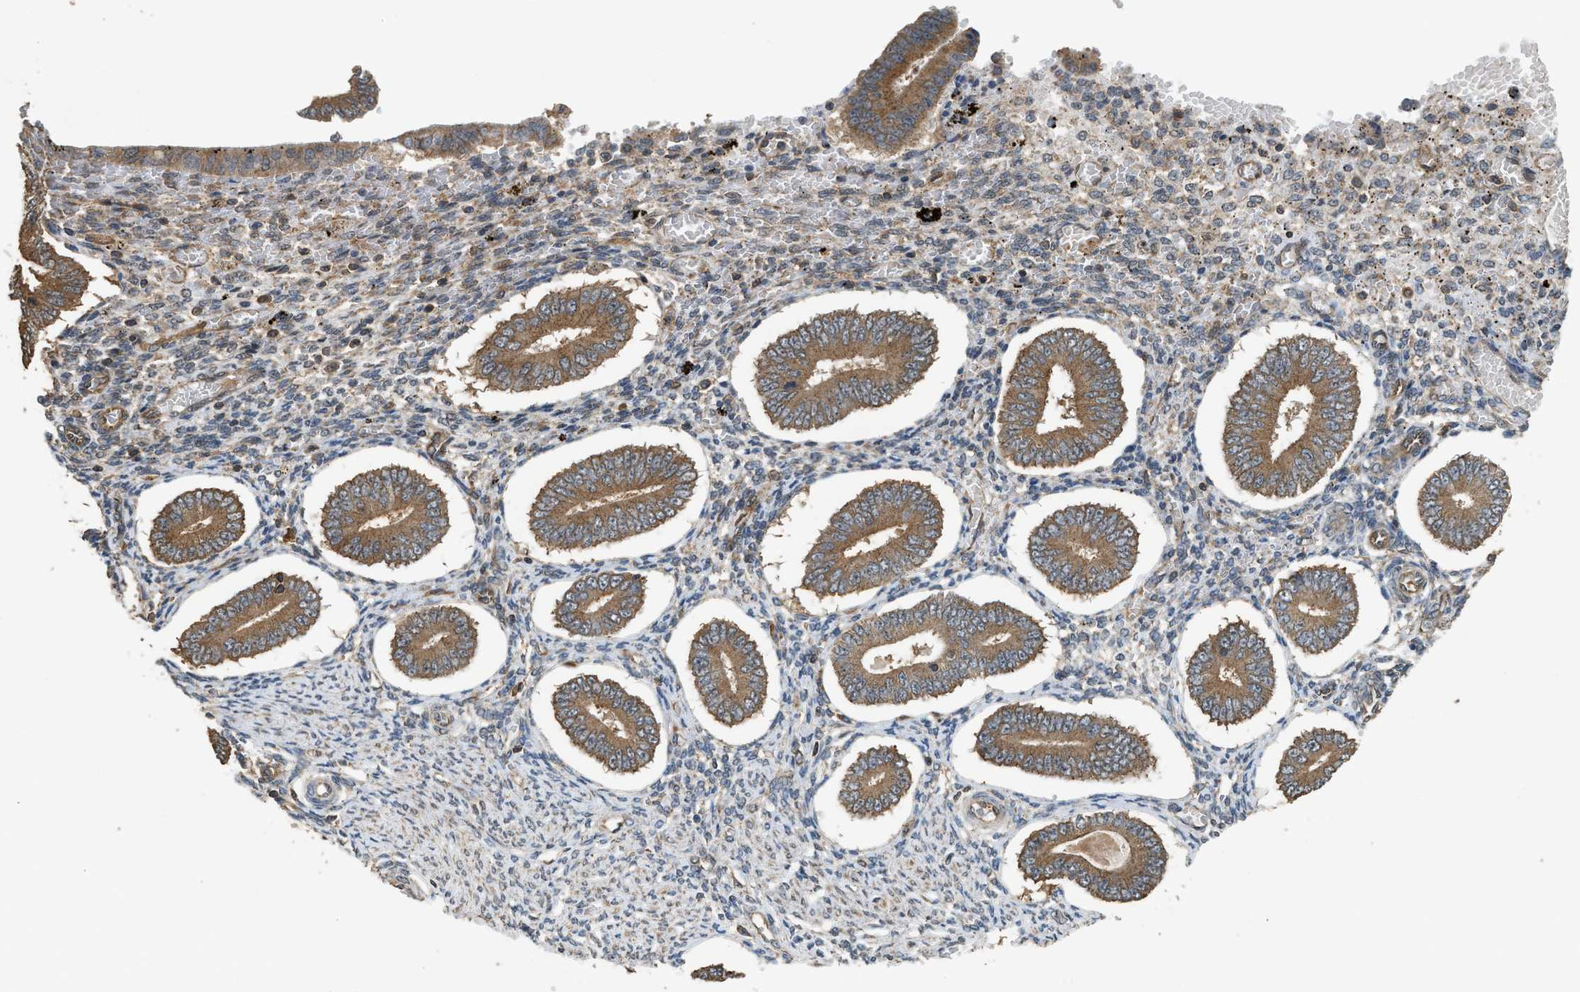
{"staining": {"intensity": "weak", "quantity": ">75%", "location": "cytoplasmic/membranous"}, "tissue": "endometrium", "cell_type": "Cells in endometrial stroma", "image_type": "normal", "snomed": [{"axis": "morphology", "description": "Normal tissue, NOS"}, {"axis": "topography", "description": "Endometrium"}], "caption": "Protein expression analysis of normal endometrium shows weak cytoplasmic/membranous expression in approximately >75% of cells in endometrial stroma.", "gene": "HIP1R", "patient": {"sex": "female", "age": 42}}